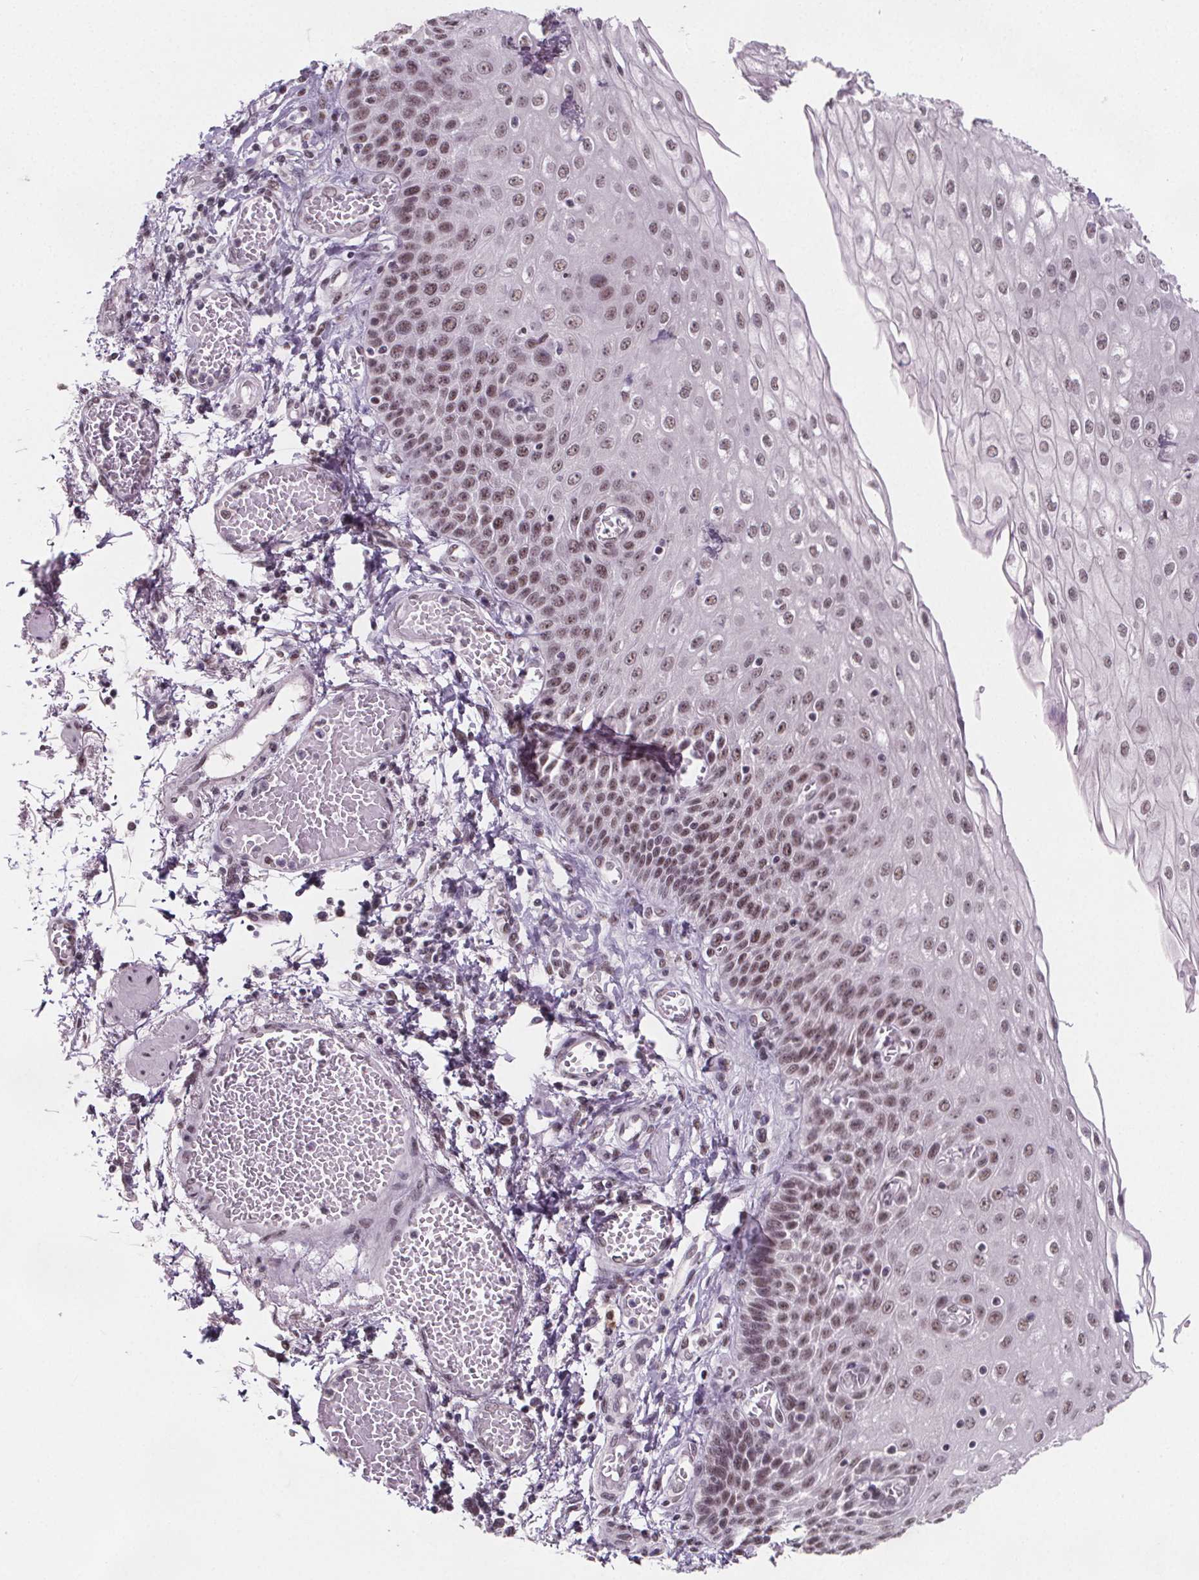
{"staining": {"intensity": "moderate", "quantity": ">75%", "location": "nuclear"}, "tissue": "esophagus", "cell_type": "Squamous epithelial cells", "image_type": "normal", "snomed": [{"axis": "morphology", "description": "Normal tissue, NOS"}, {"axis": "morphology", "description": "Adenocarcinoma, NOS"}, {"axis": "topography", "description": "Esophagus"}], "caption": "This is an image of IHC staining of benign esophagus, which shows moderate expression in the nuclear of squamous epithelial cells.", "gene": "ZNF572", "patient": {"sex": "male", "age": 81}}